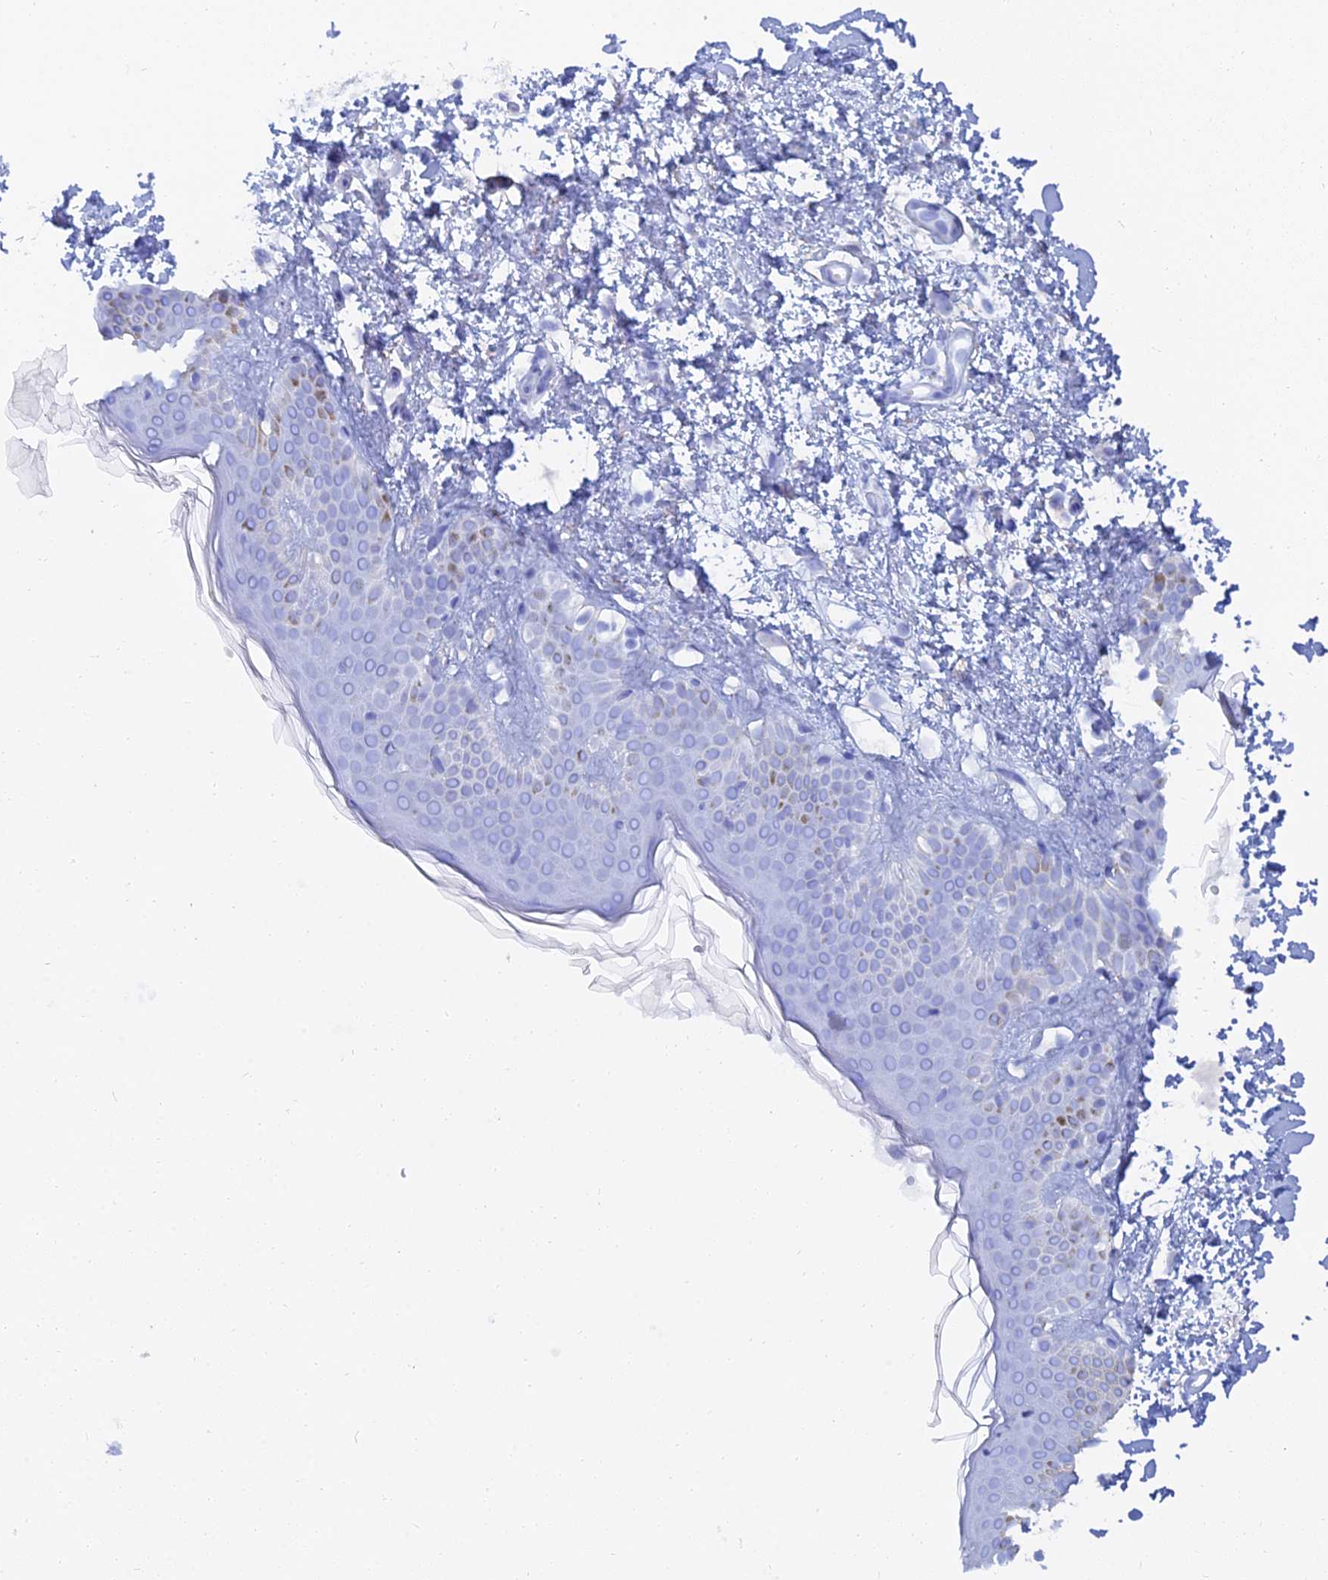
{"staining": {"intensity": "strong", "quantity": "<25%", "location": "cytoplasmic/membranous"}, "tissue": "skin", "cell_type": "Fibroblasts", "image_type": "normal", "snomed": [{"axis": "morphology", "description": "Normal tissue, NOS"}, {"axis": "topography", "description": "Skin"}], "caption": "IHC histopathology image of normal skin stained for a protein (brown), which displays medium levels of strong cytoplasmic/membranous positivity in about <25% of fibroblasts.", "gene": "TRIM43B", "patient": {"sex": "male", "age": 67}}